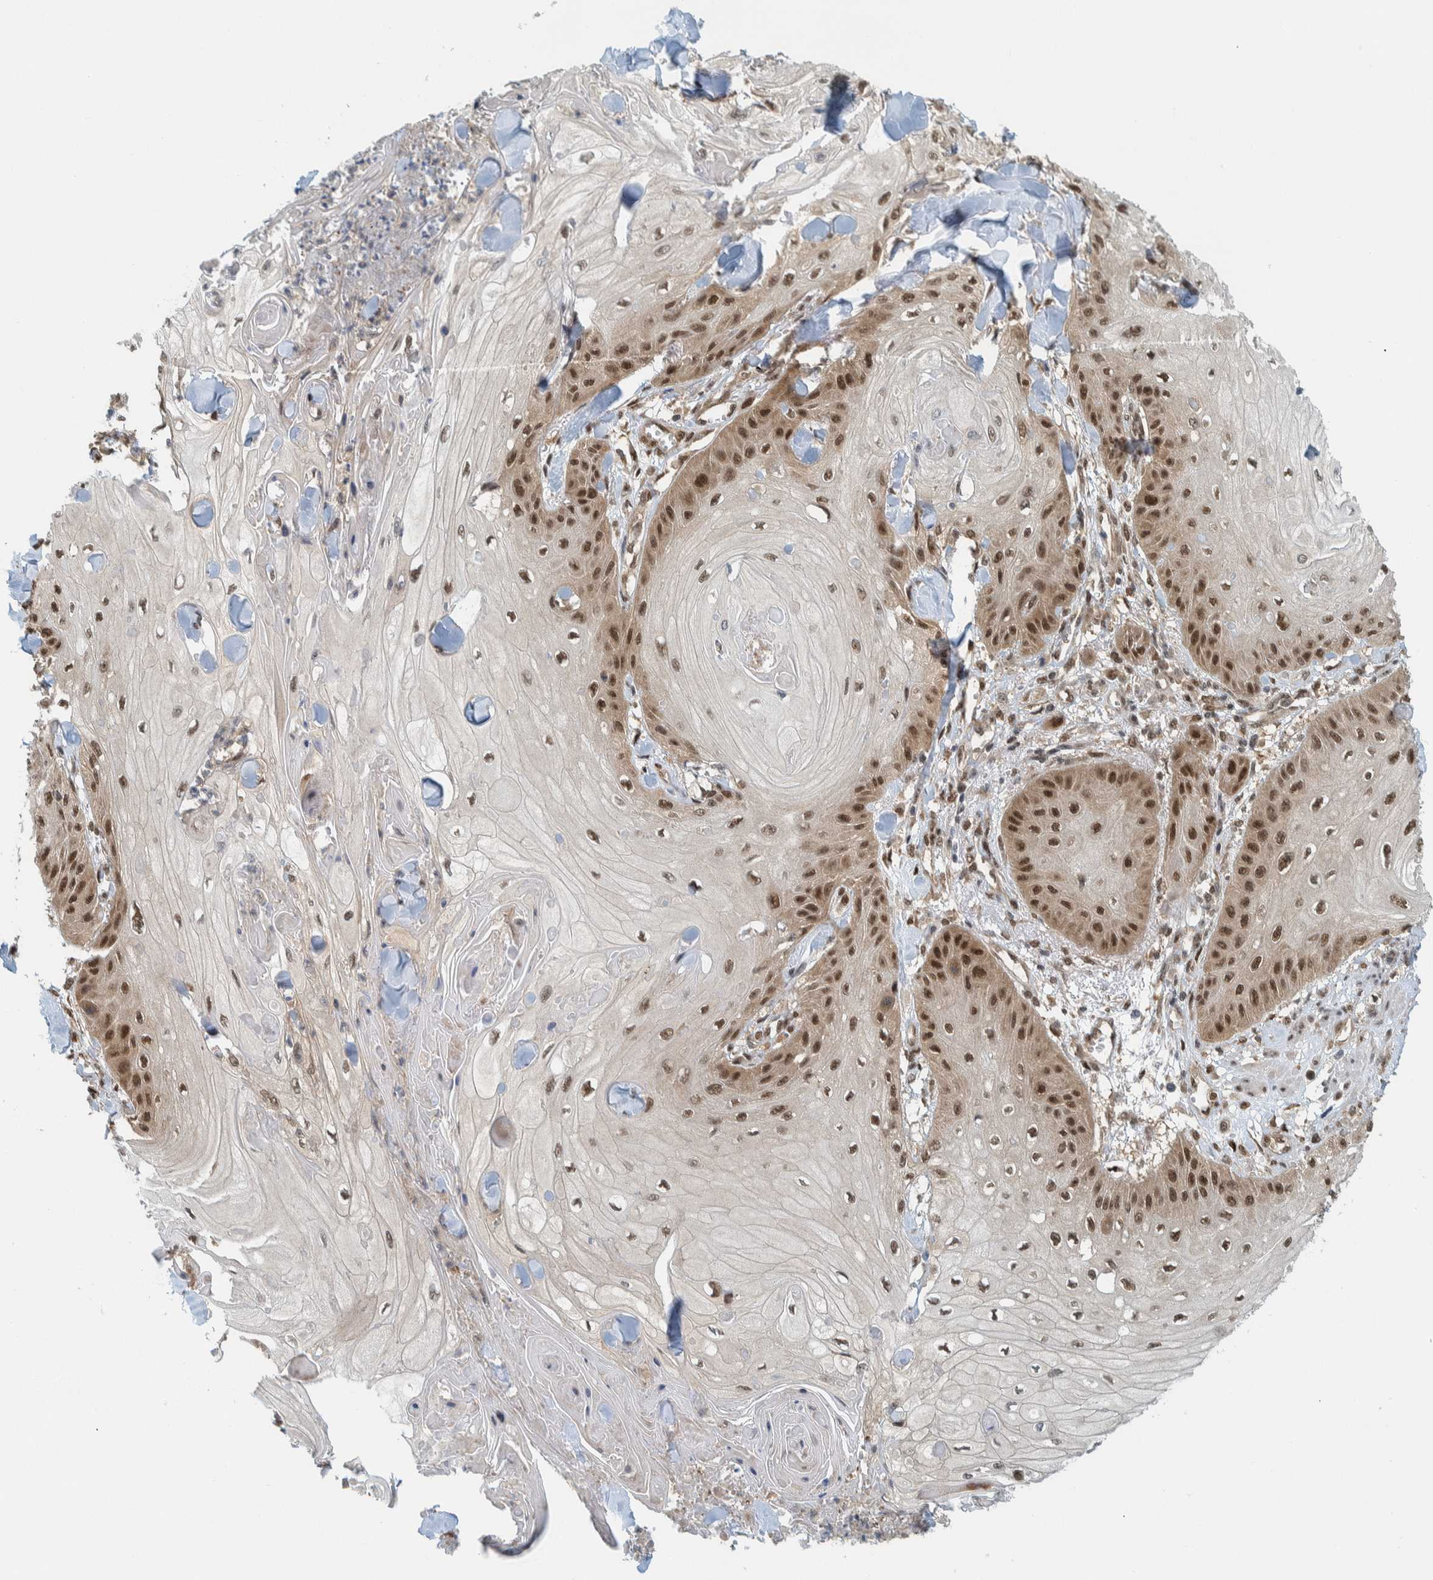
{"staining": {"intensity": "strong", "quantity": "<25%", "location": "nuclear"}, "tissue": "skin cancer", "cell_type": "Tumor cells", "image_type": "cancer", "snomed": [{"axis": "morphology", "description": "Squamous cell carcinoma, NOS"}, {"axis": "topography", "description": "Skin"}], "caption": "Strong nuclear expression for a protein is appreciated in about <25% of tumor cells of skin cancer using immunohistochemistry (IHC).", "gene": "COPS3", "patient": {"sex": "male", "age": 74}}